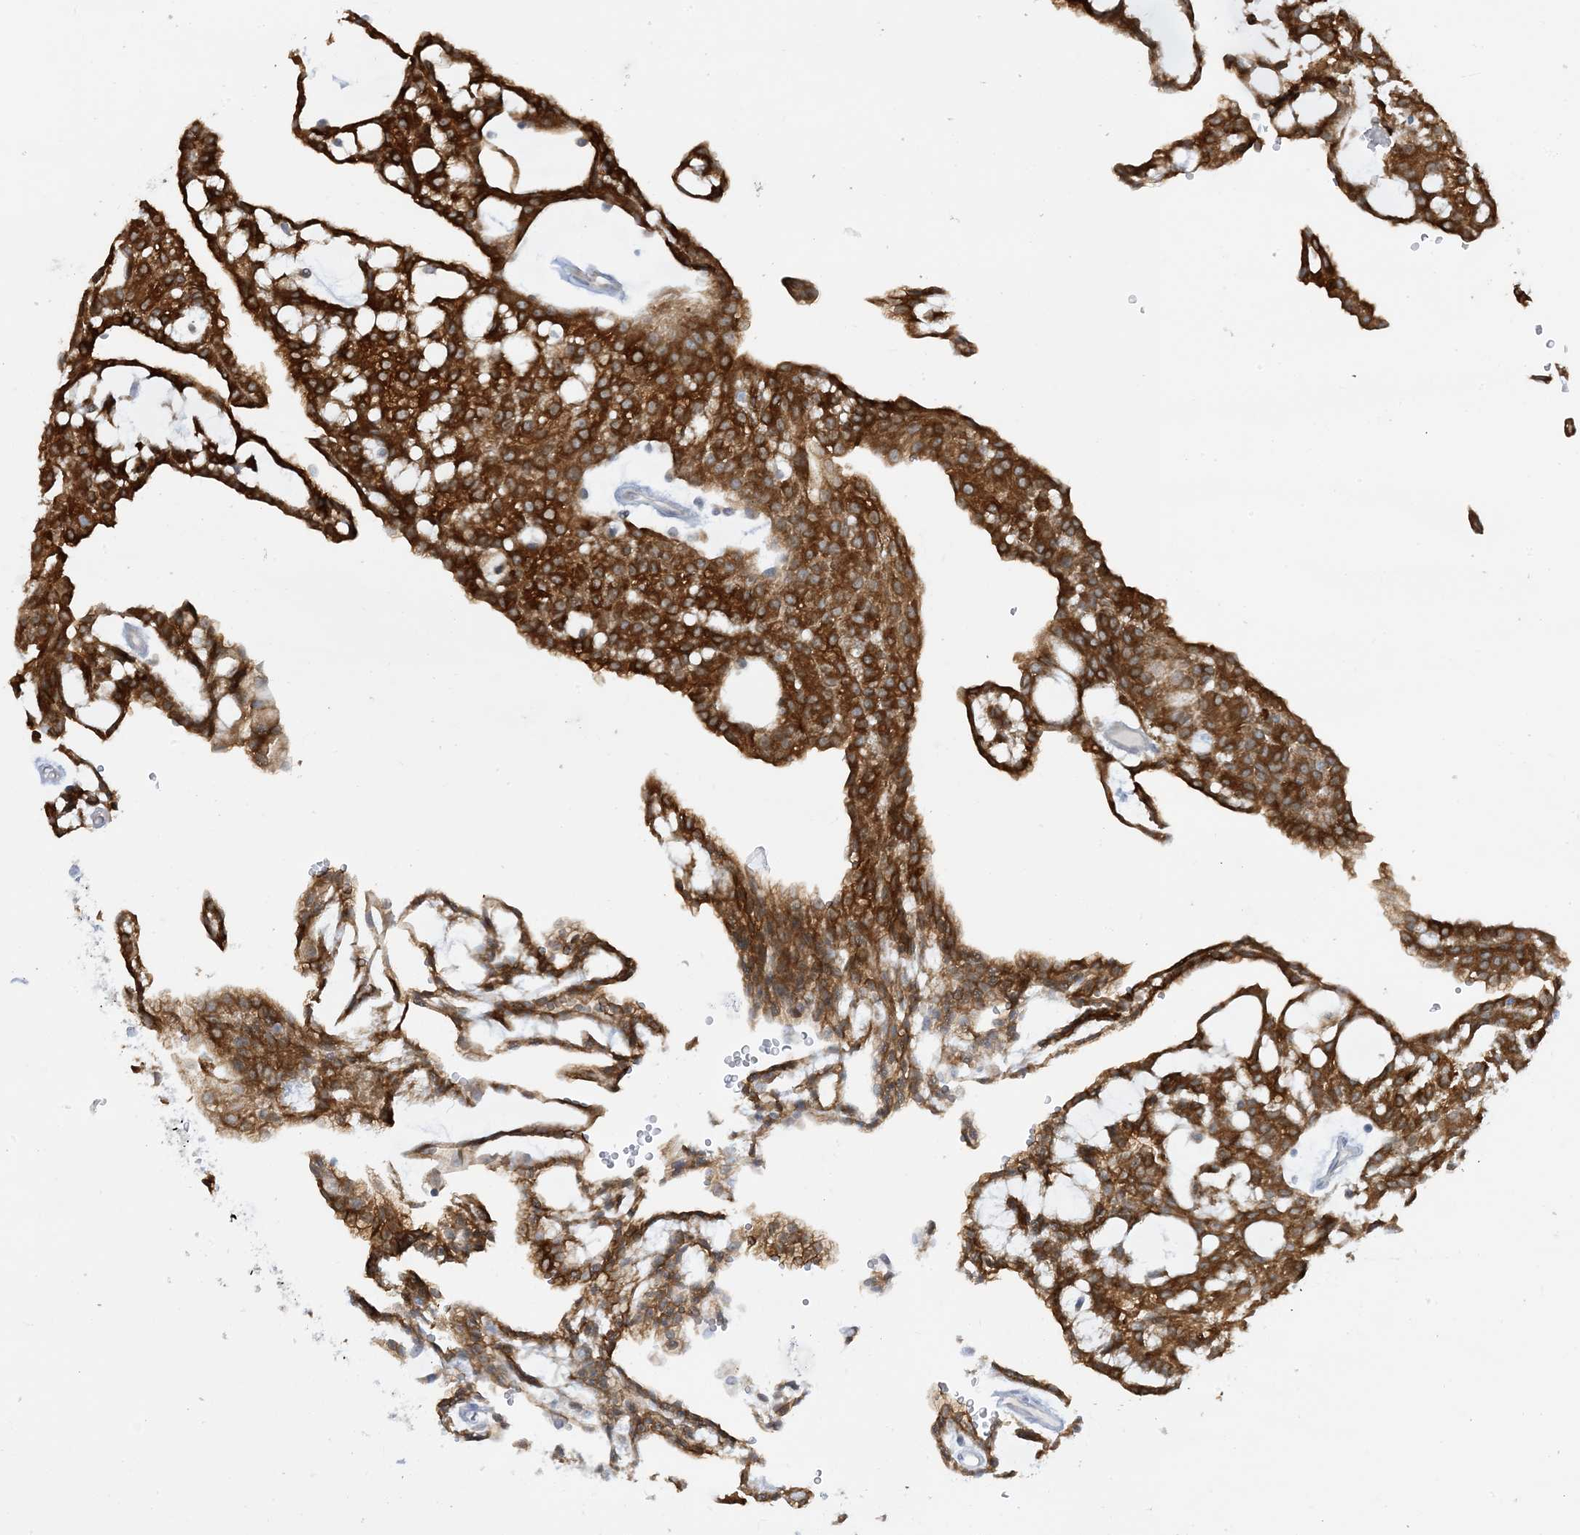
{"staining": {"intensity": "strong", "quantity": ">75%", "location": "cytoplasmic/membranous"}, "tissue": "renal cancer", "cell_type": "Tumor cells", "image_type": "cancer", "snomed": [{"axis": "morphology", "description": "Adenocarcinoma, NOS"}, {"axis": "topography", "description": "Kidney"}], "caption": "A high-resolution micrograph shows immunohistochemistry staining of renal cancer, which demonstrates strong cytoplasmic/membranous staining in approximately >75% of tumor cells. The staining is performed using DAB brown chromogen to label protein expression. The nuclei are counter-stained blue using hematoxylin.", "gene": "MRPS18A", "patient": {"sex": "male", "age": 63}}